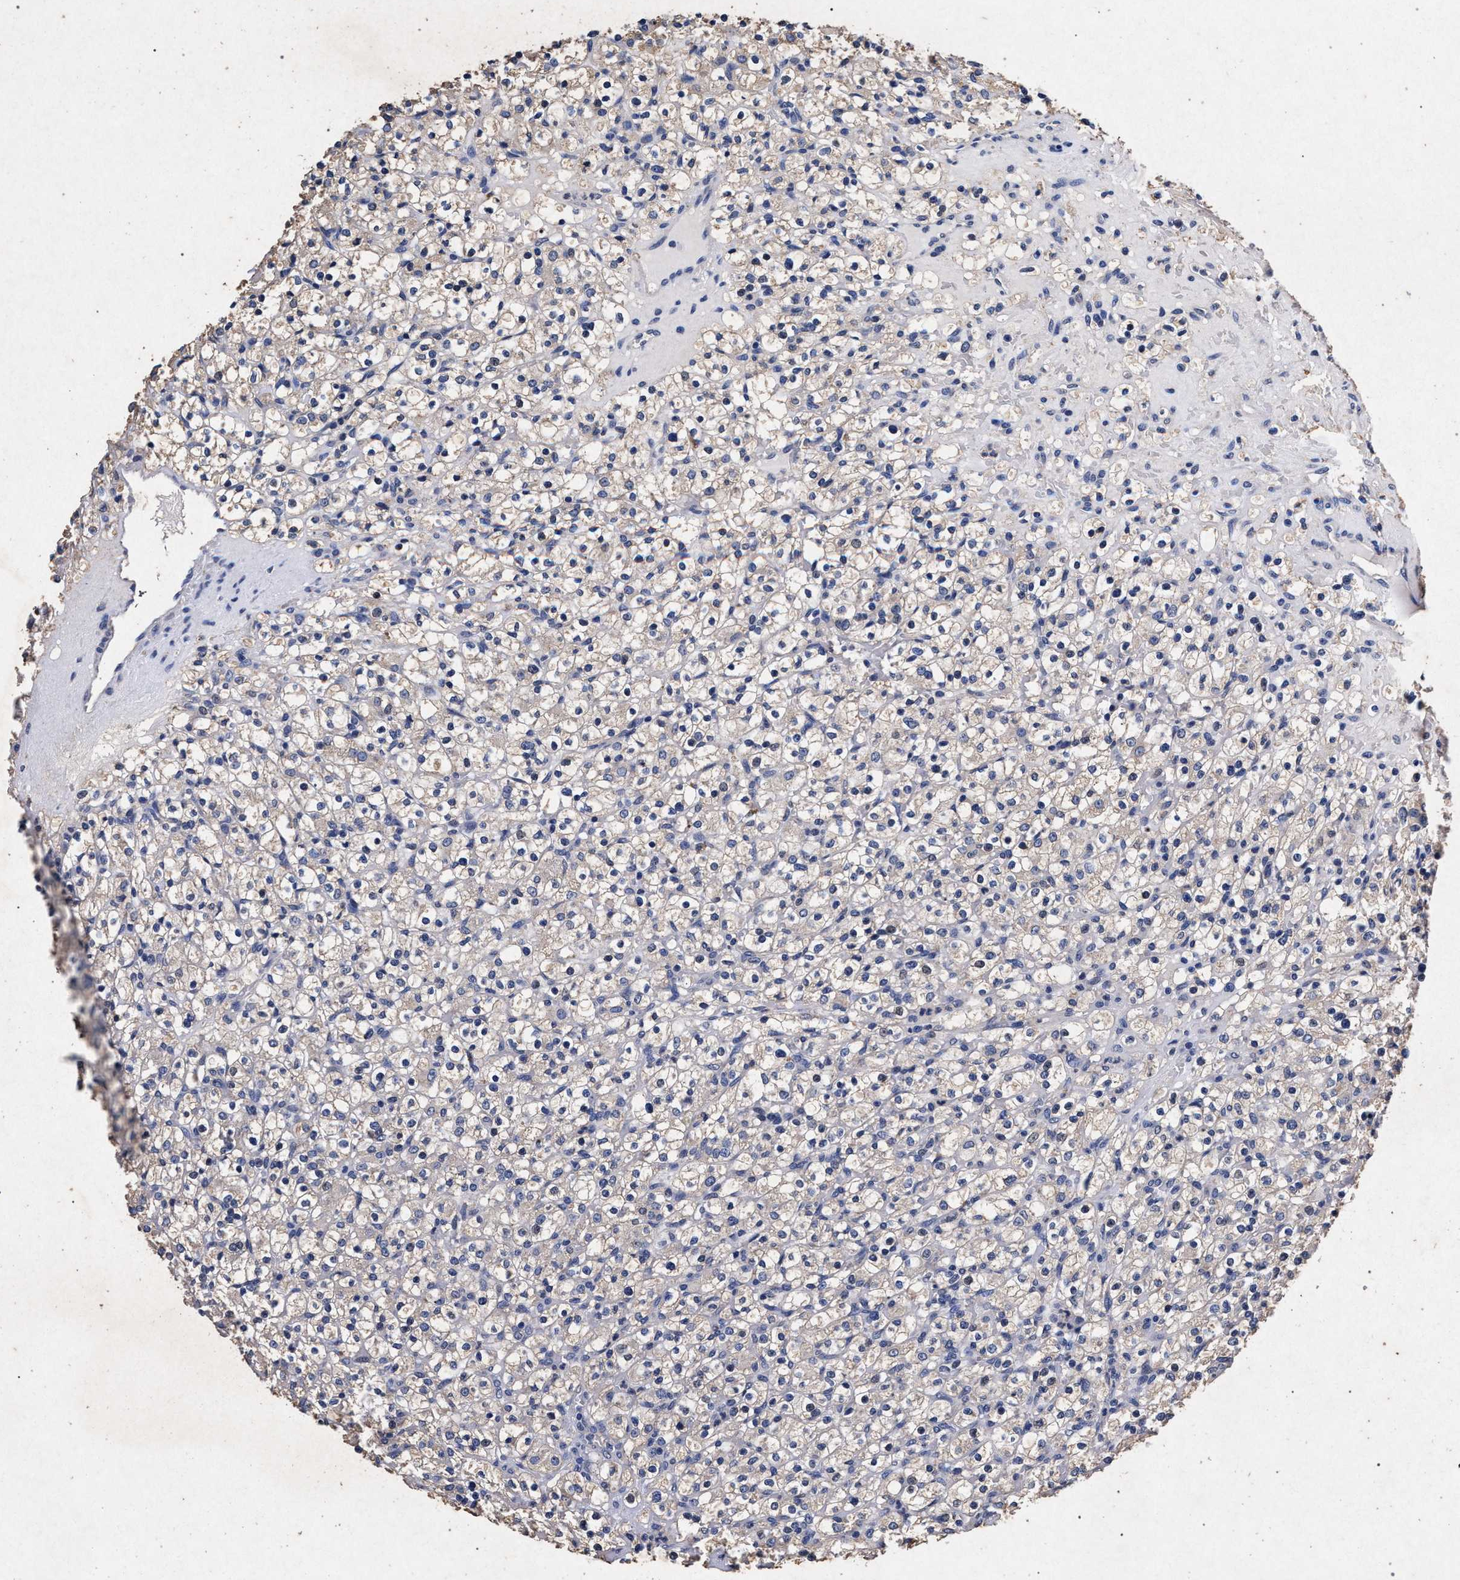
{"staining": {"intensity": "negative", "quantity": "none", "location": "none"}, "tissue": "renal cancer", "cell_type": "Tumor cells", "image_type": "cancer", "snomed": [{"axis": "morphology", "description": "Normal tissue, NOS"}, {"axis": "morphology", "description": "Adenocarcinoma, NOS"}, {"axis": "topography", "description": "Kidney"}], "caption": "This is a histopathology image of IHC staining of renal adenocarcinoma, which shows no positivity in tumor cells. Nuclei are stained in blue.", "gene": "ATP1A2", "patient": {"sex": "female", "age": 72}}